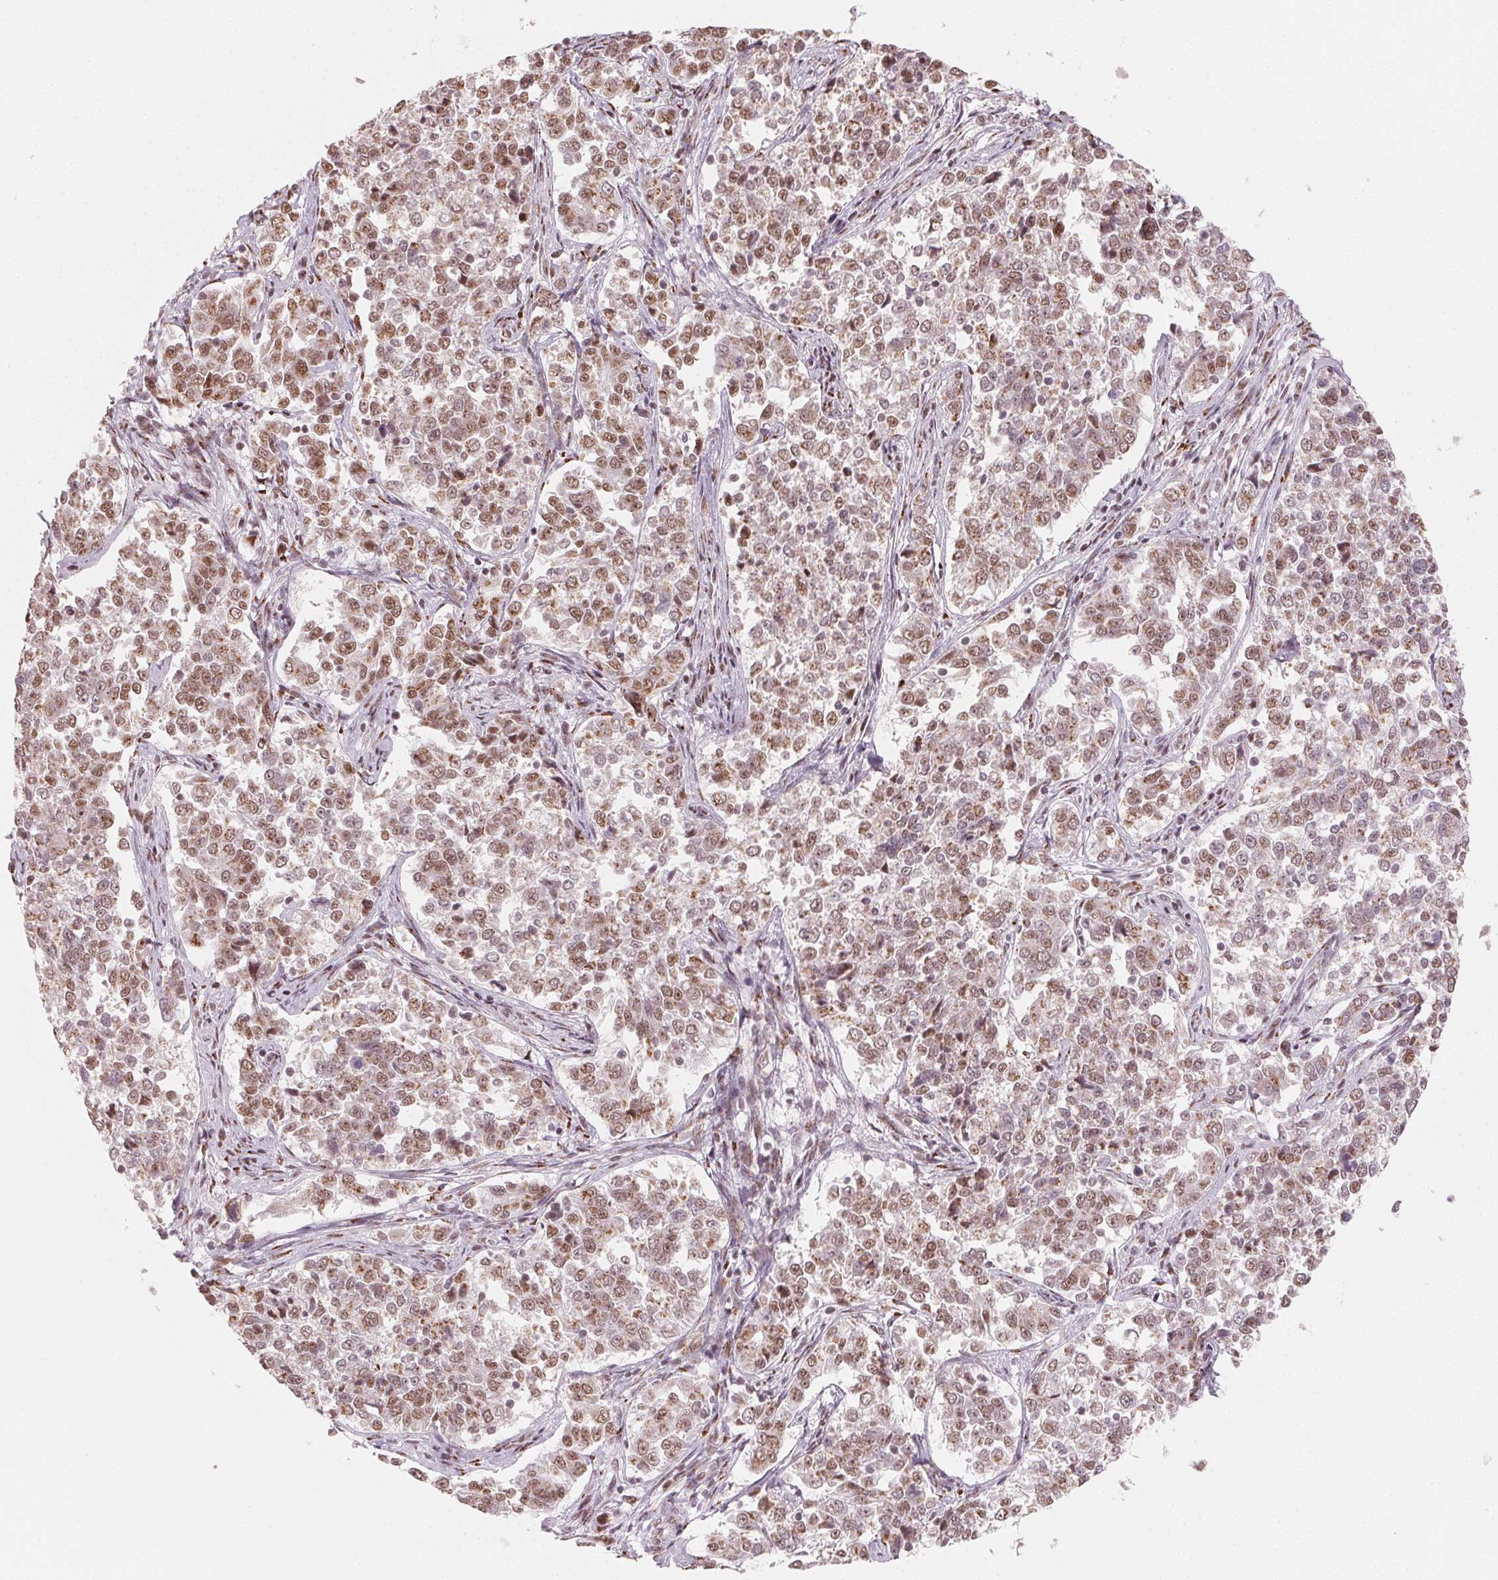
{"staining": {"intensity": "moderate", "quantity": ">75%", "location": "nuclear"}, "tissue": "endometrial cancer", "cell_type": "Tumor cells", "image_type": "cancer", "snomed": [{"axis": "morphology", "description": "Adenocarcinoma, NOS"}, {"axis": "topography", "description": "Endometrium"}], "caption": "Protein analysis of endometrial cancer tissue shows moderate nuclear staining in approximately >75% of tumor cells.", "gene": "TOPORS", "patient": {"sex": "female", "age": 43}}